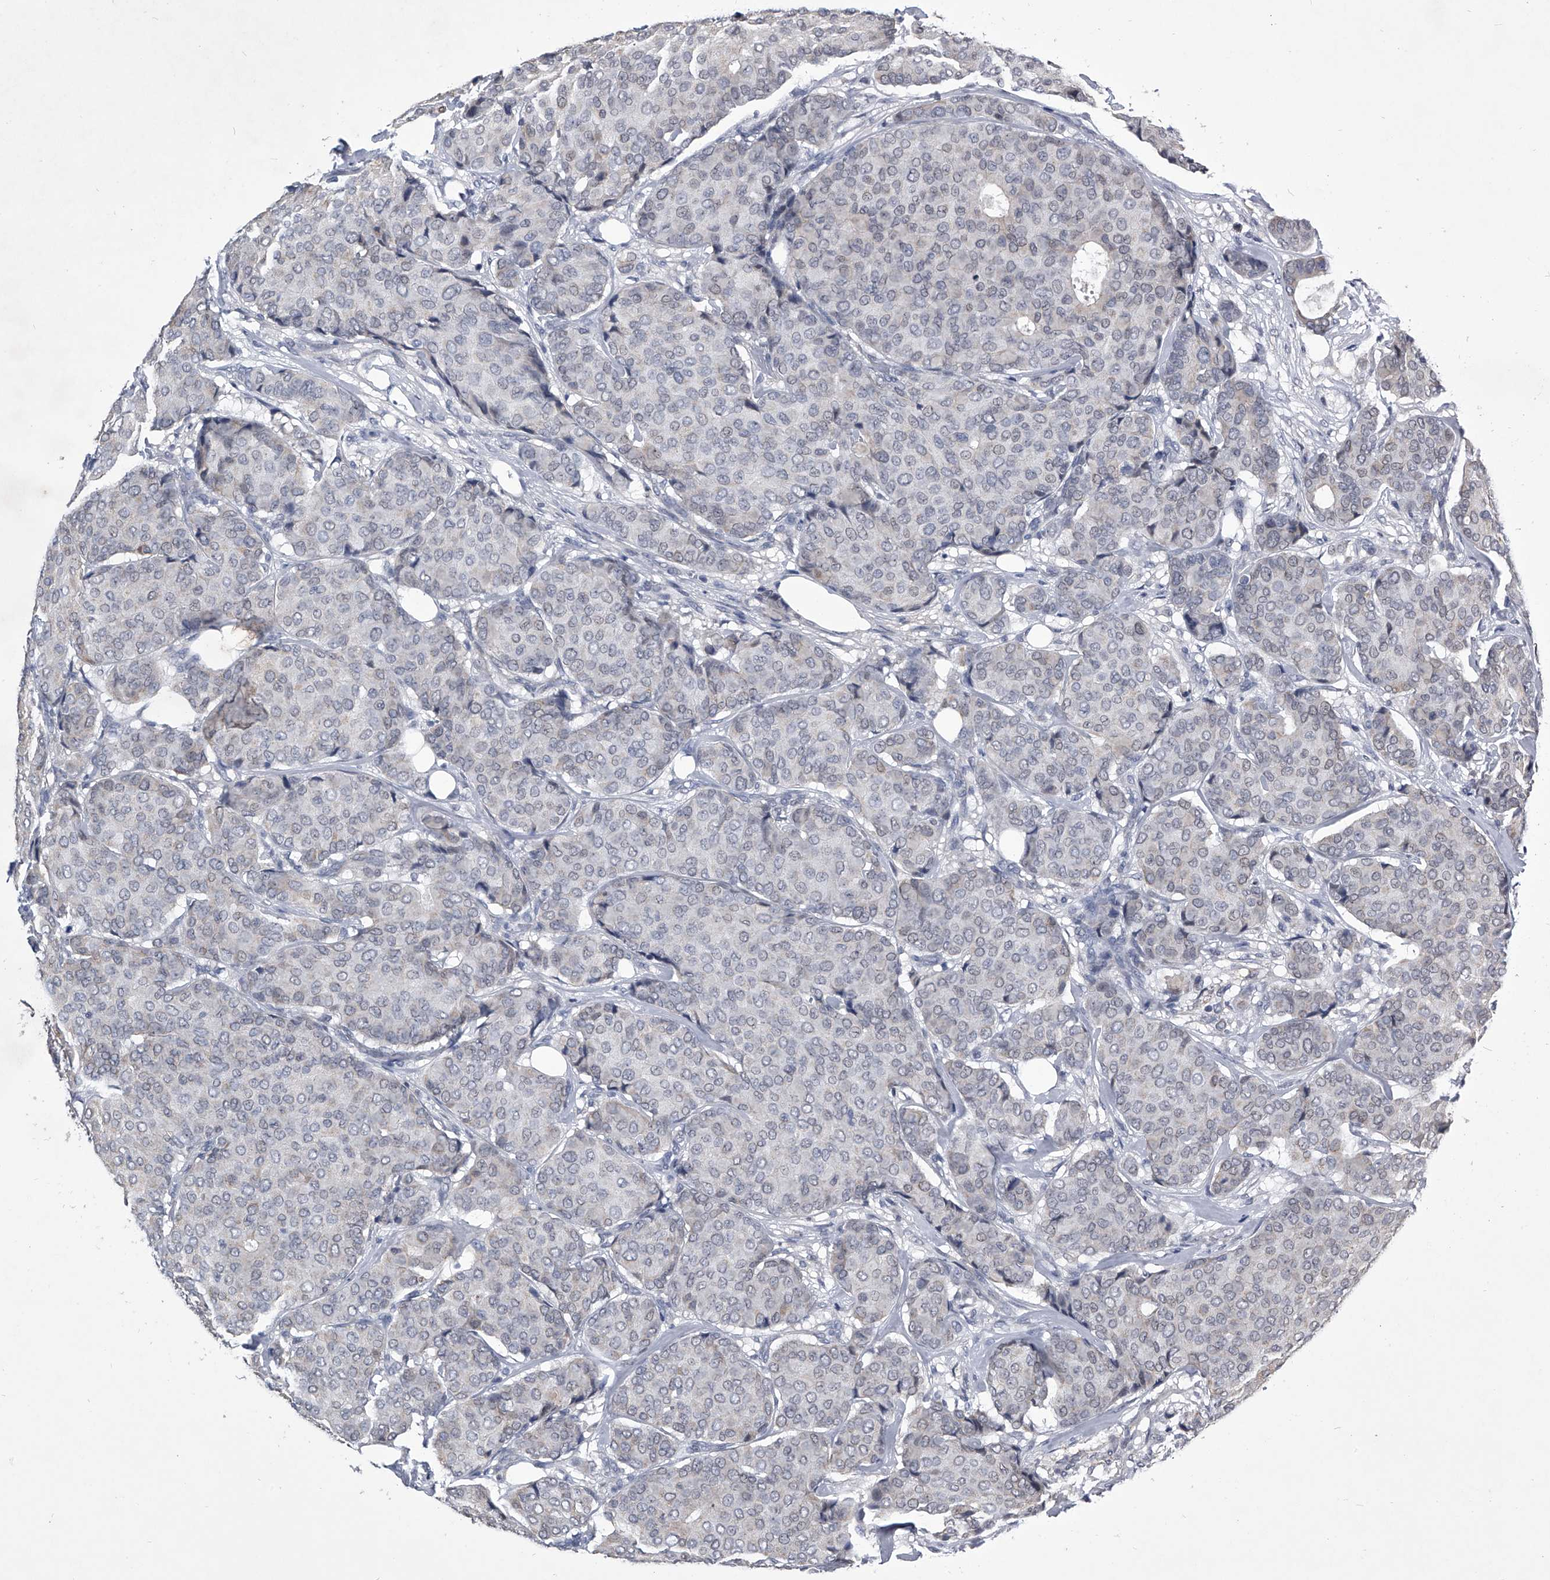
{"staining": {"intensity": "weak", "quantity": "<25%", "location": "nuclear"}, "tissue": "breast cancer", "cell_type": "Tumor cells", "image_type": "cancer", "snomed": [{"axis": "morphology", "description": "Duct carcinoma"}, {"axis": "topography", "description": "Breast"}], "caption": "A micrograph of human invasive ductal carcinoma (breast) is negative for staining in tumor cells.", "gene": "ZNF76", "patient": {"sex": "female", "age": 75}}